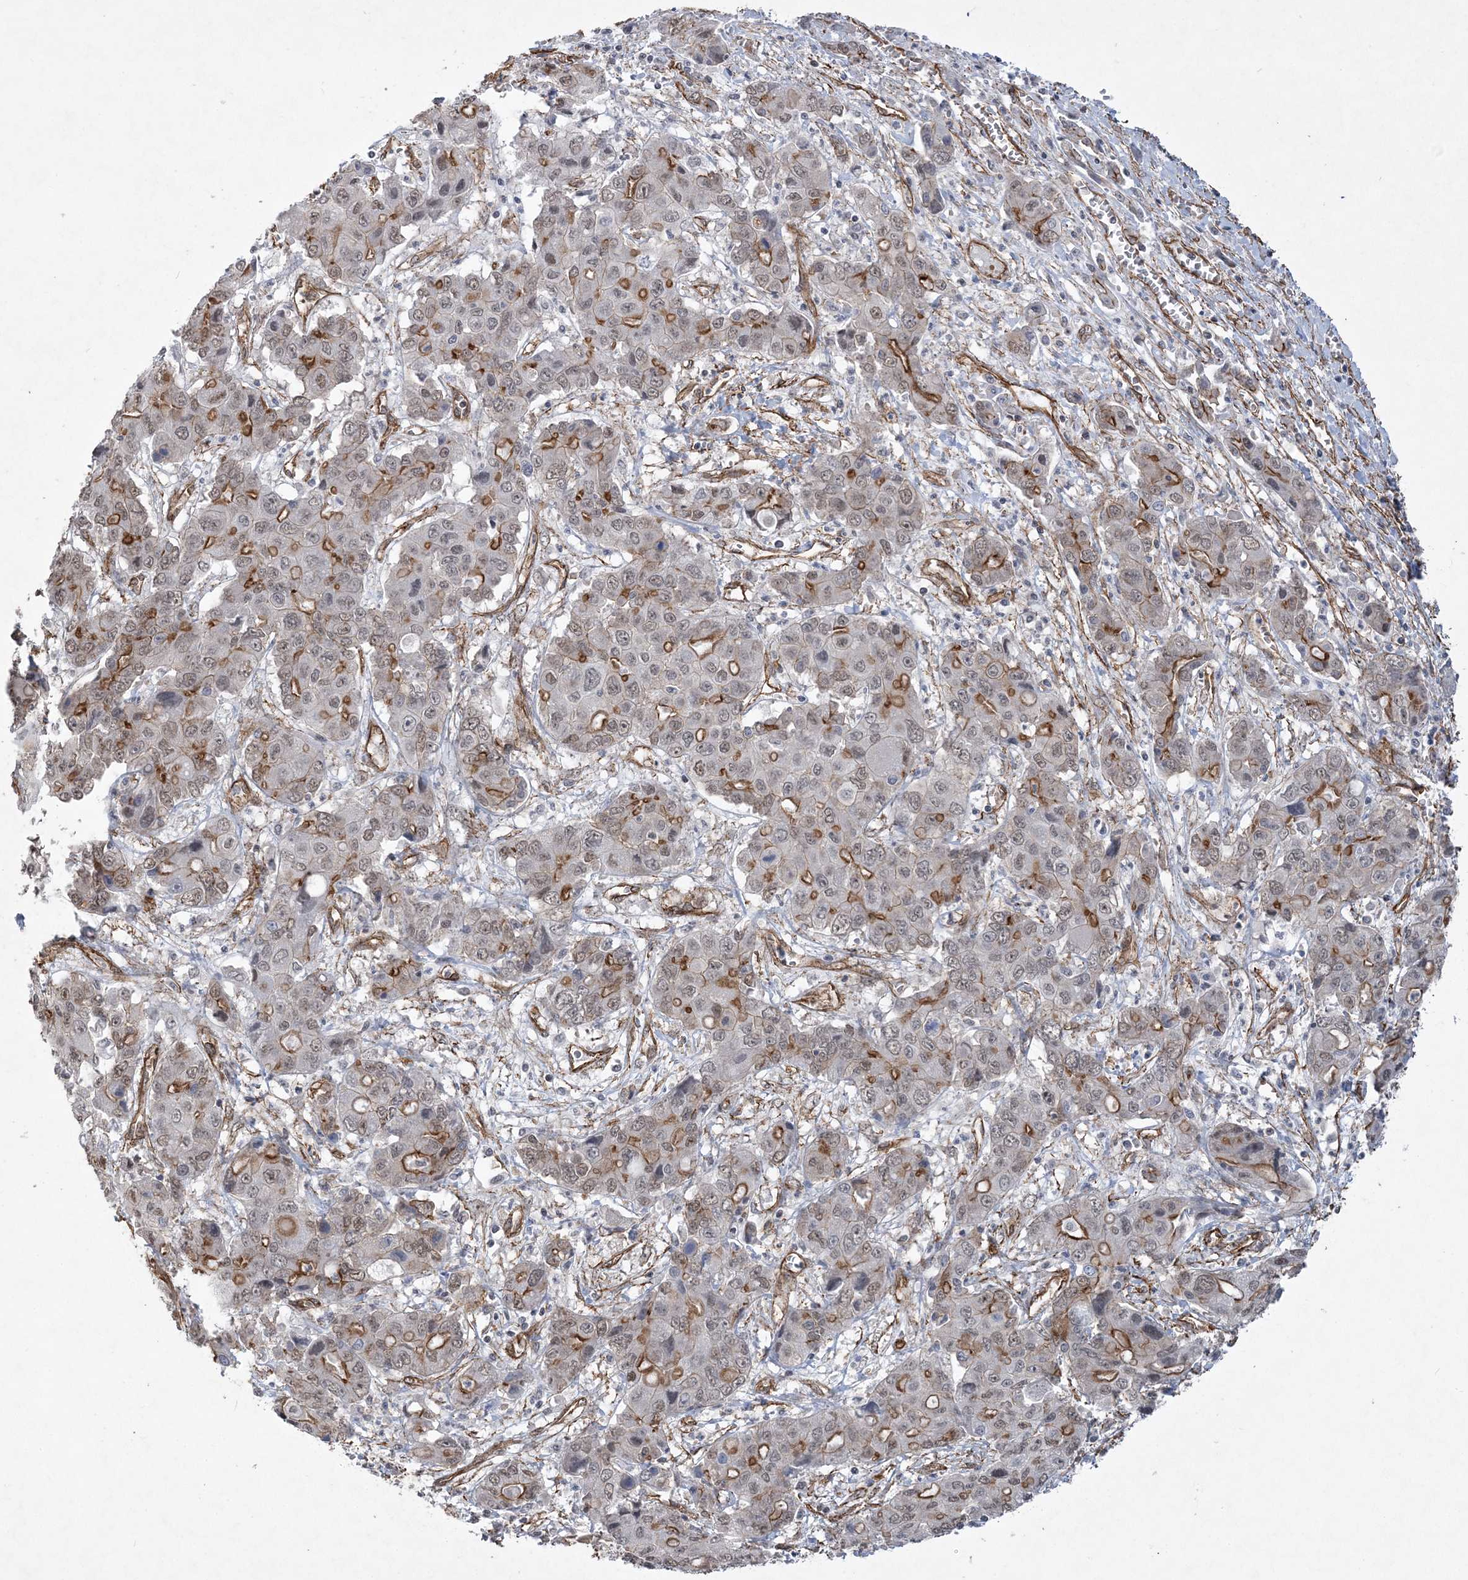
{"staining": {"intensity": "moderate", "quantity": "<25%", "location": "cytoplasmic/membranous"}, "tissue": "liver cancer", "cell_type": "Tumor cells", "image_type": "cancer", "snomed": [{"axis": "morphology", "description": "Cholangiocarcinoma"}, {"axis": "topography", "description": "Liver"}], "caption": "Protein staining of liver cancer (cholangiocarcinoma) tissue displays moderate cytoplasmic/membranous positivity in about <25% of tumor cells.", "gene": "RAI14", "patient": {"sex": "male", "age": 67}}